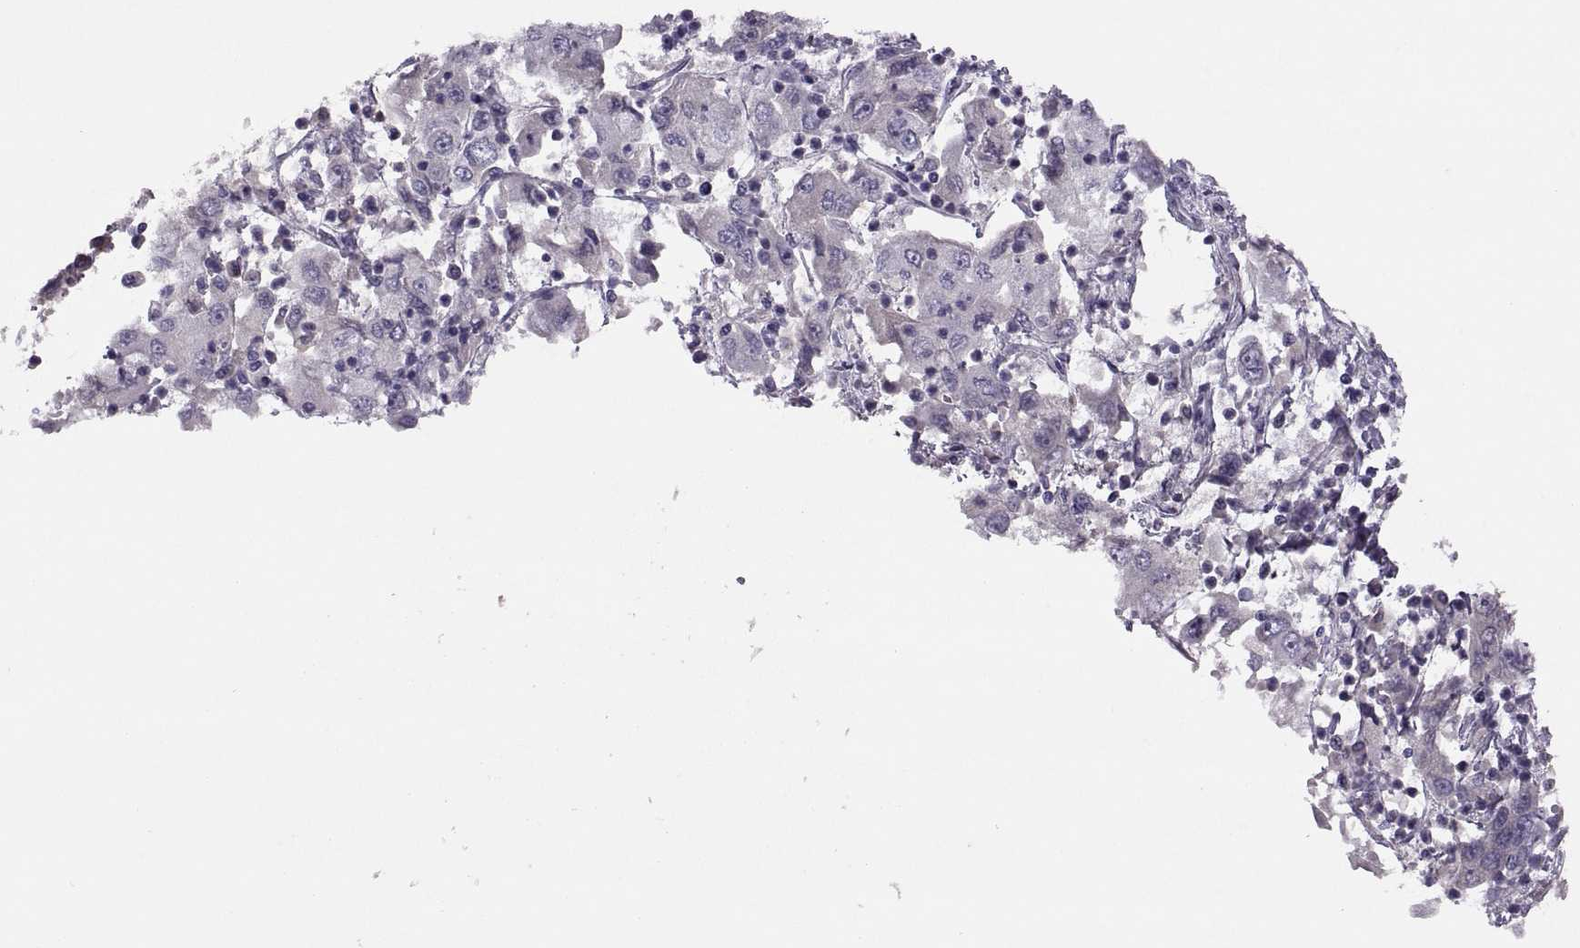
{"staining": {"intensity": "negative", "quantity": "none", "location": "none"}, "tissue": "cervical cancer", "cell_type": "Tumor cells", "image_type": "cancer", "snomed": [{"axis": "morphology", "description": "Squamous cell carcinoma, NOS"}, {"axis": "topography", "description": "Cervix"}], "caption": "DAB (3,3'-diaminobenzidine) immunohistochemical staining of human squamous cell carcinoma (cervical) reveals no significant expression in tumor cells. (DAB (3,3'-diaminobenzidine) IHC, high magnification).", "gene": "TBX19", "patient": {"sex": "female", "age": 36}}